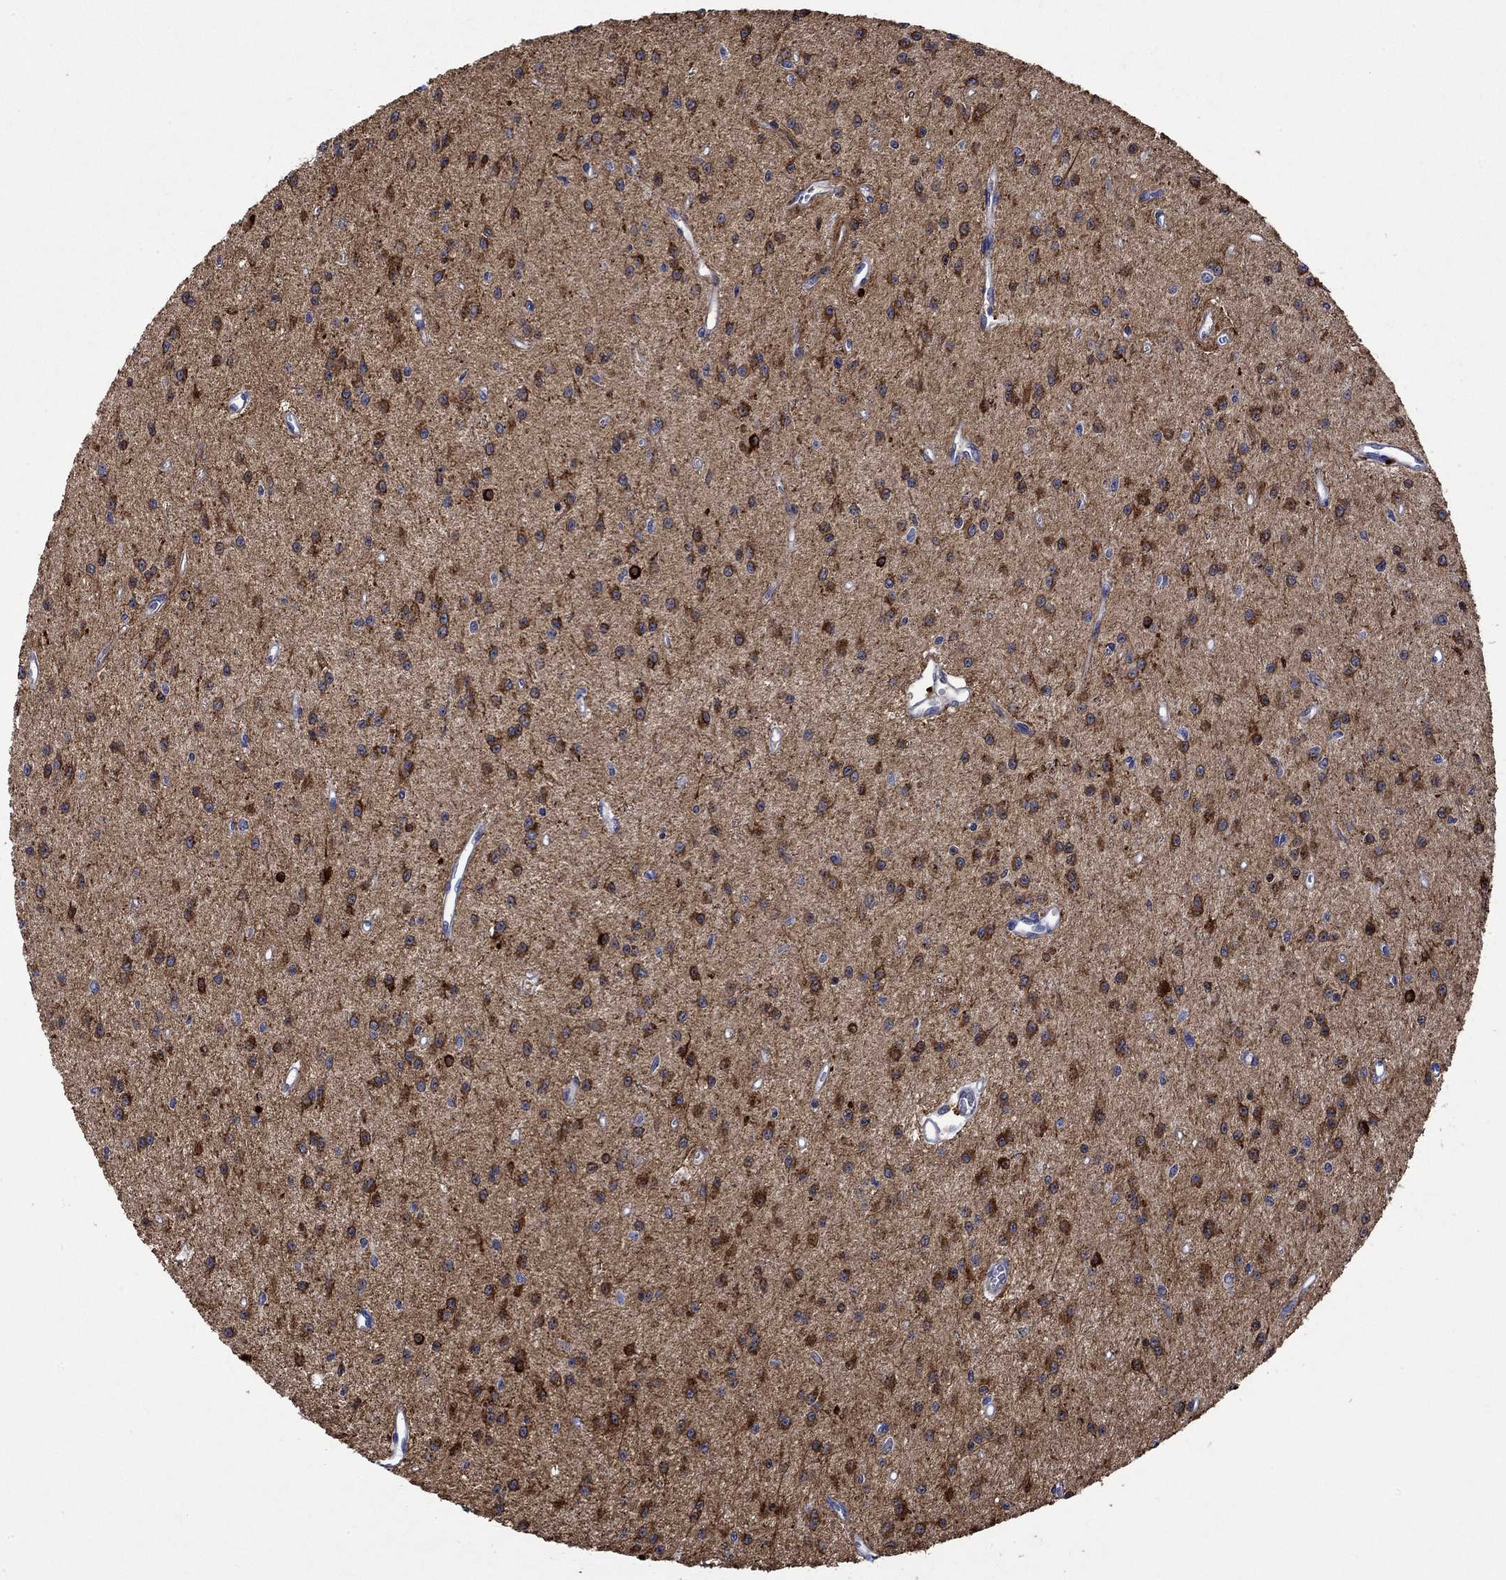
{"staining": {"intensity": "strong", "quantity": "25%-75%", "location": "cytoplasmic/membranous"}, "tissue": "glioma", "cell_type": "Tumor cells", "image_type": "cancer", "snomed": [{"axis": "morphology", "description": "Glioma, malignant, Low grade"}, {"axis": "topography", "description": "Brain"}], "caption": "The micrograph reveals immunohistochemical staining of malignant glioma (low-grade). There is strong cytoplasmic/membranous positivity is identified in approximately 25%-75% of tumor cells.", "gene": "CRYAB", "patient": {"sex": "female", "age": 45}}